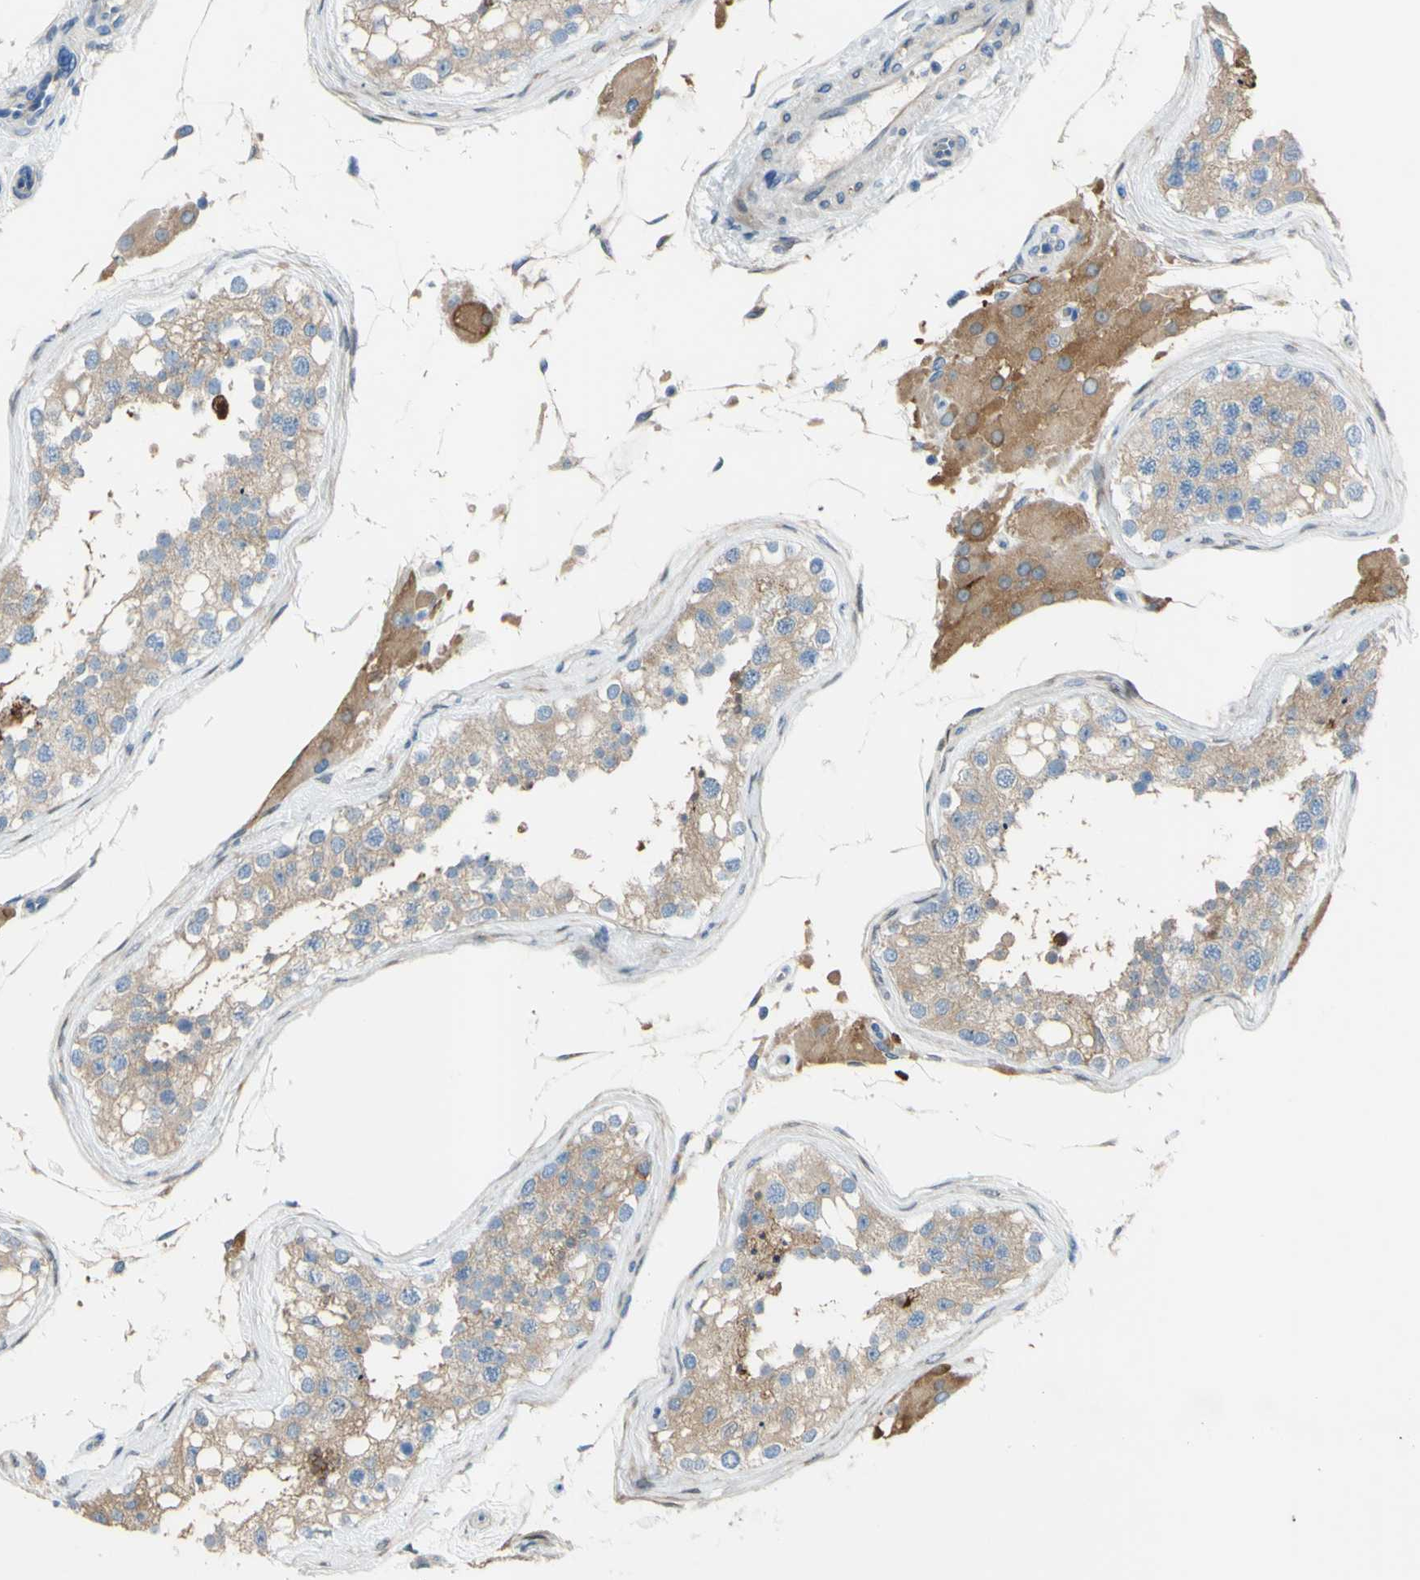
{"staining": {"intensity": "weak", "quantity": ">75%", "location": "cytoplasmic/membranous"}, "tissue": "testis", "cell_type": "Cells in seminiferous ducts", "image_type": "normal", "snomed": [{"axis": "morphology", "description": "Normal tissue, NOS"}, {"axis": "topography", "description": "Testis"}], "caption": "A brown stain highlights weak cytoplasmic/membranous expression of a protein in cells in seminiferous ducts of normal testis. The protein is shown in brown color, while the nuclei are stained blue.", "gene": "TMEM59L", "patient": {"sex": "male", "age": 68}}